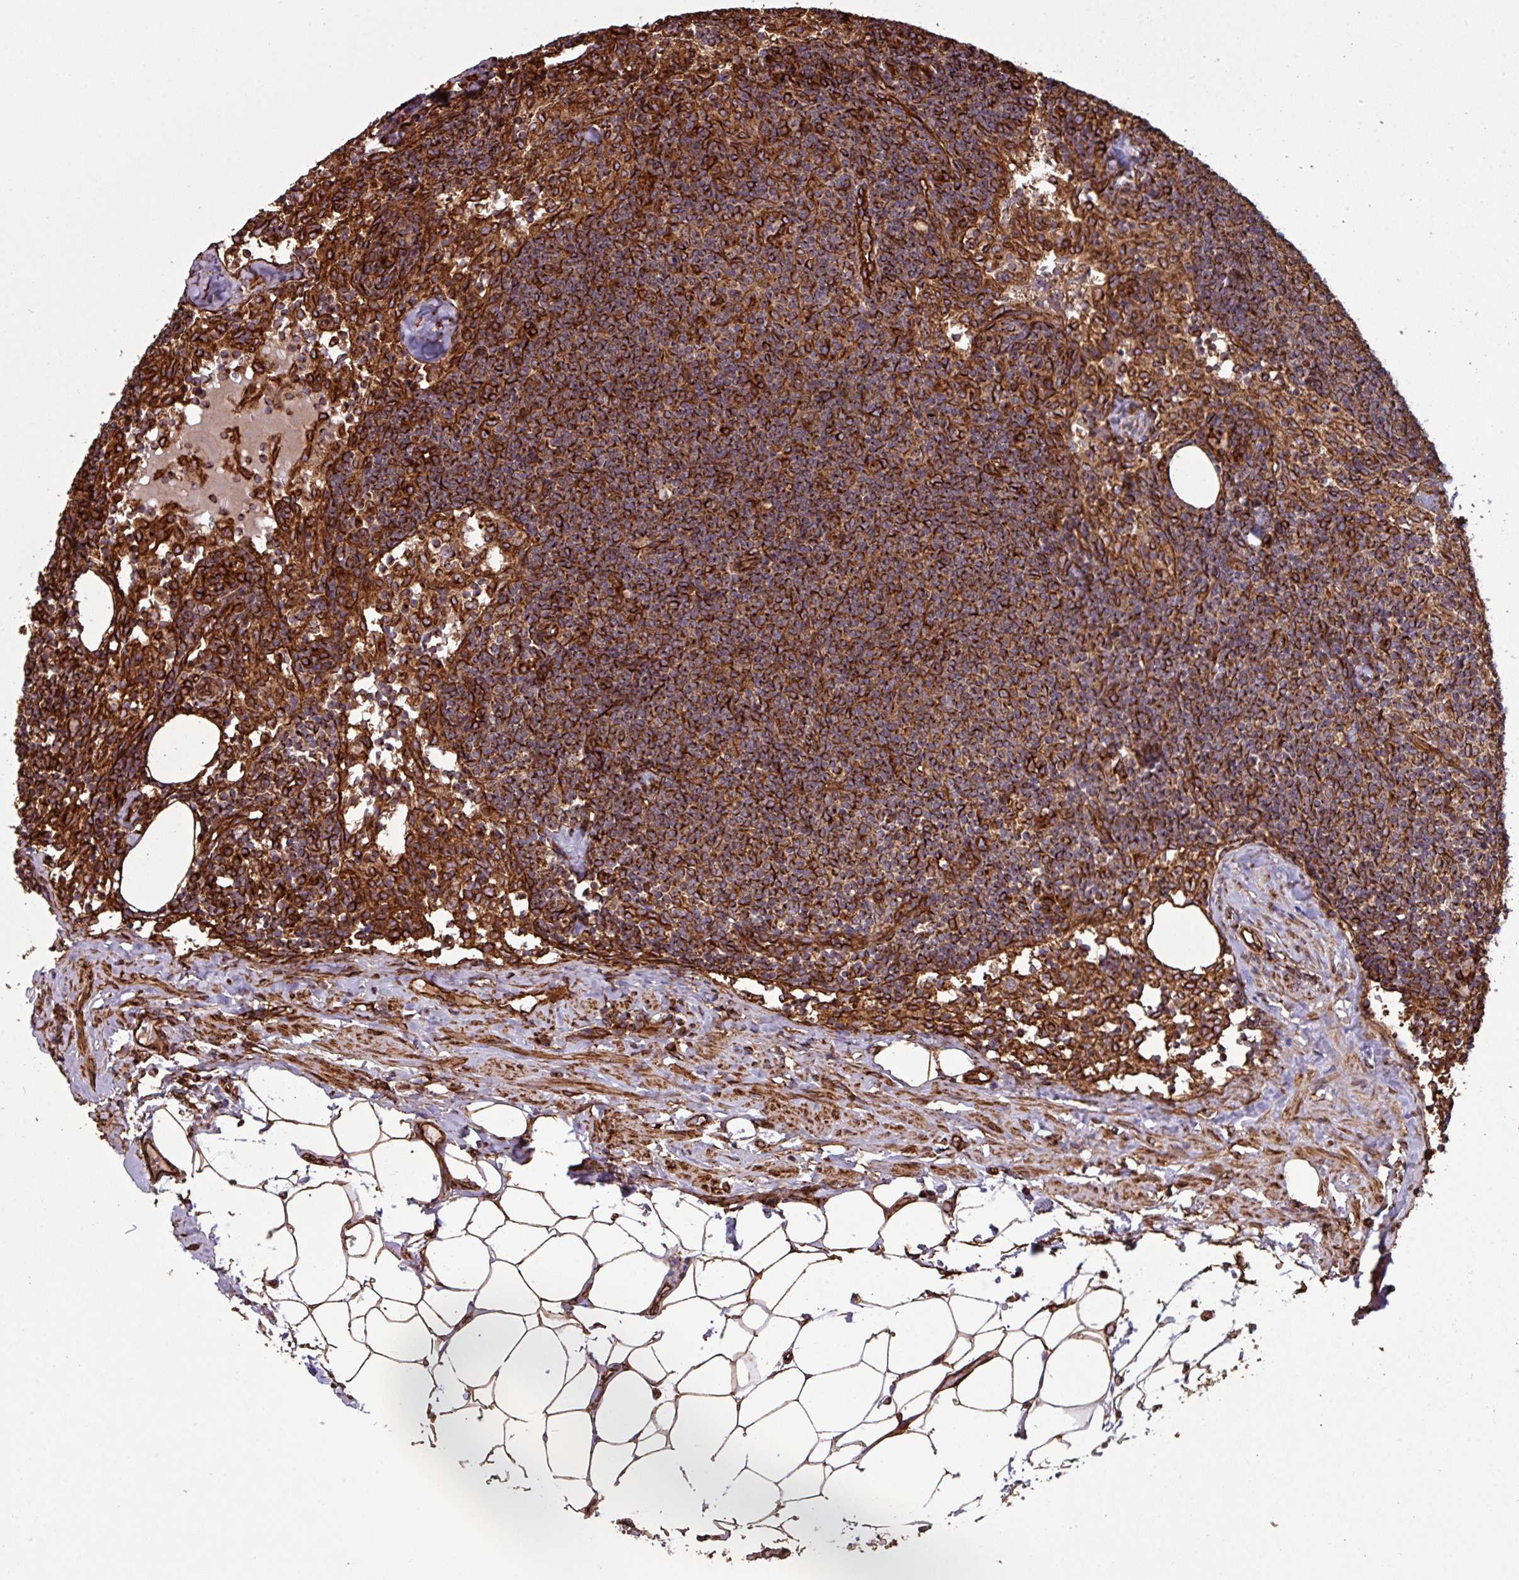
{"staining": {"intensity": "strong", "quantity": ">75%", "location": "cytoplasmic/membranous"}, "tissue": "lymph node", "cell_type": "Germinal center cells", "image_type": "normal", "snomed": [{"axis": "morphology", "description": "Normal tissue, NOS"}, {"axis": "topography", "description": "Lymph node"}], "caption": "A photomicrograph showing strong cytoplasmic/membranous staining in about >75% of germinal center cells in unremarkable lymph node, as visualized by brown immunohistochemical staining.", "gene": "ZNF300", "patient": {"sex": "female", "age": 52}}